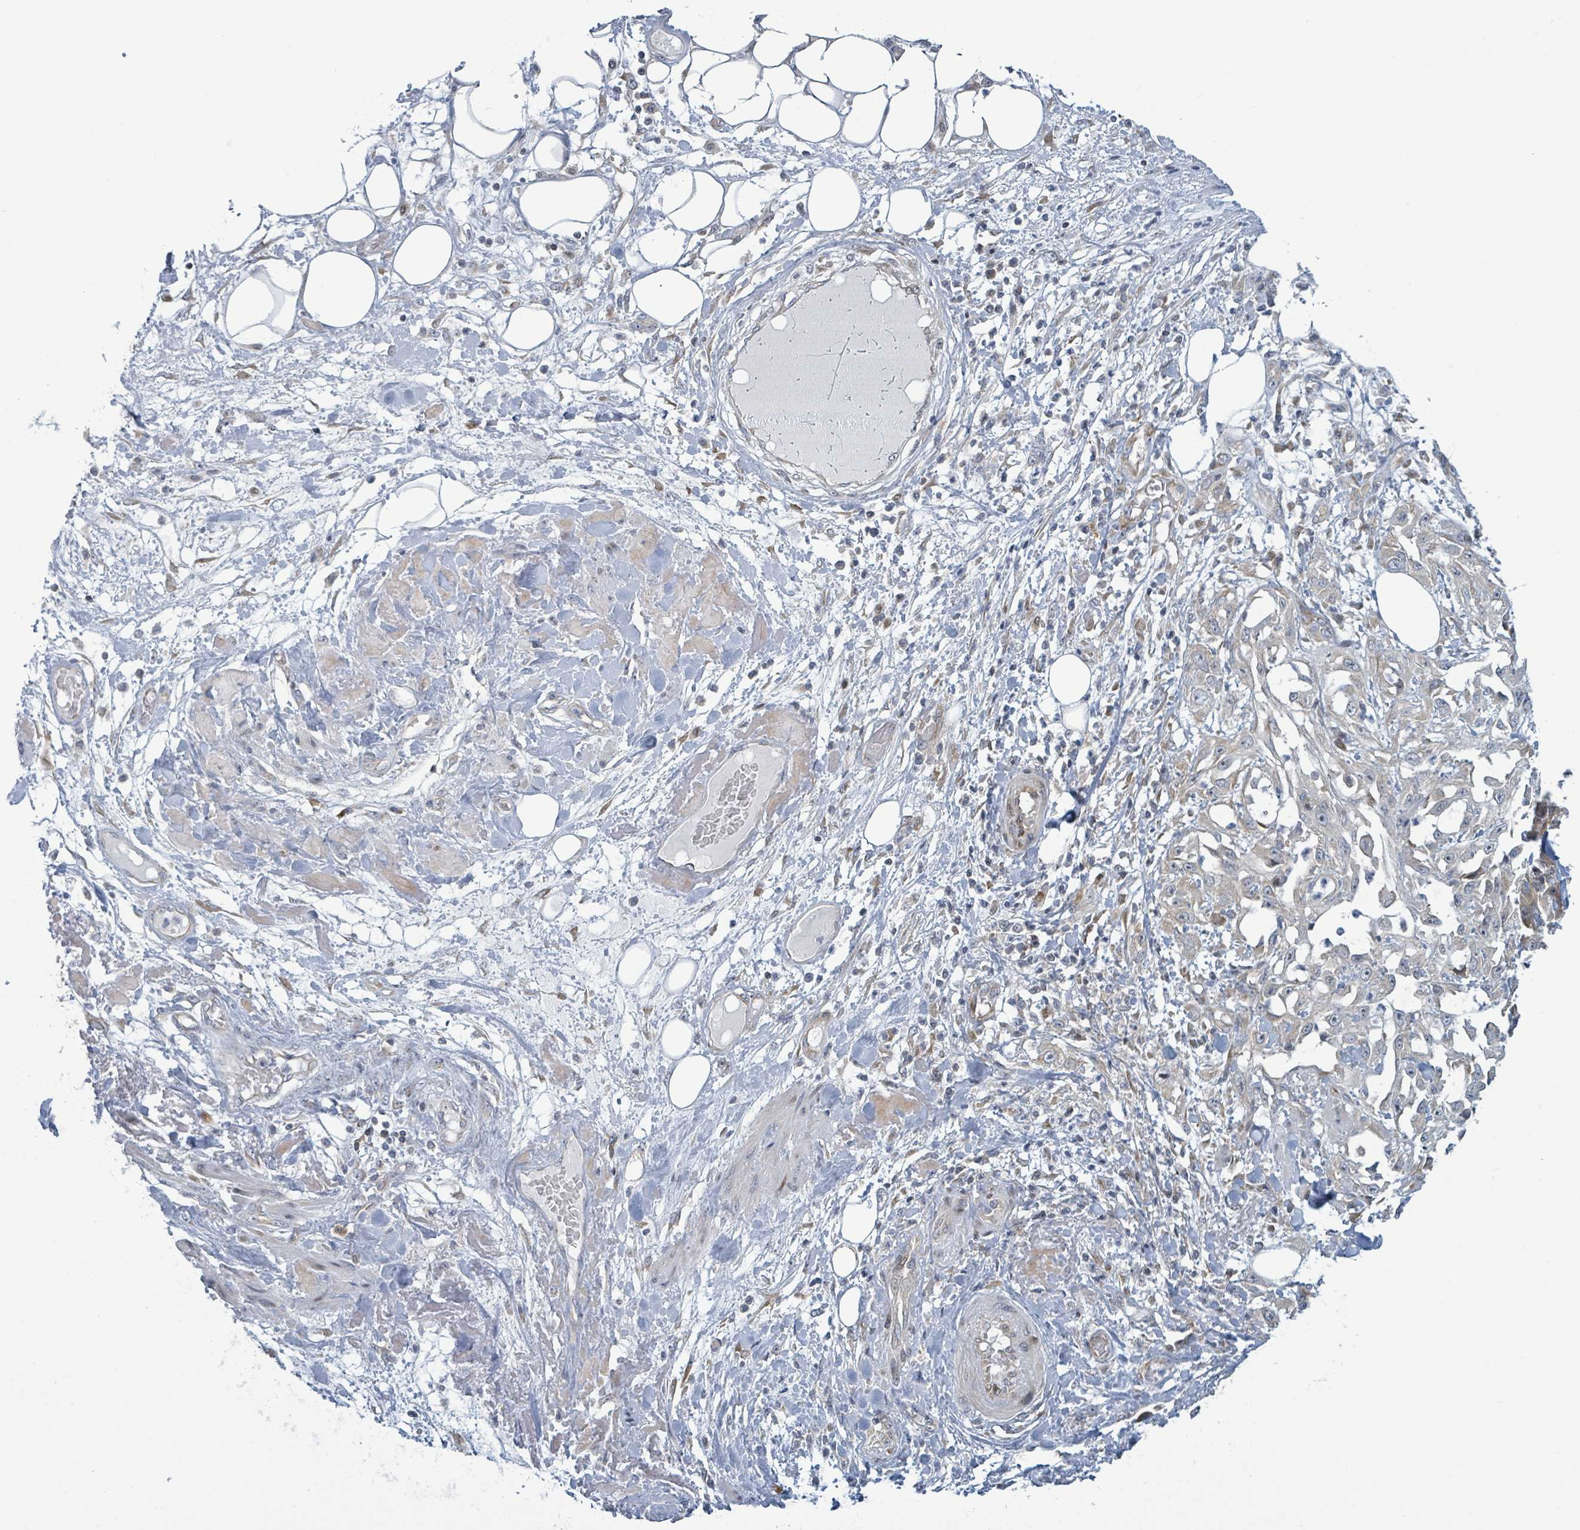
{"staining": {"intensity": "negative", "quantity": "none", "location": "none"}, "tissue": "skin cancer", "cell_type": "Tumor cells", "image_type": "cancer", "snomed": [{"axis": "morphology", "description": "Squamous cell carcinoma, NOS"}, {"axis": "morphology", "description": "Squamous cell carcinoma, metastatic, NOS"}, {"axis": "topography", "description": "Skin"}, {"axis": "topography", "description": "Lymph node"}], "caption": "A photomicrograph of skin cancer (squamous cell carcinoma) stained for a protein demonstrates no brown staining in tumor cells. (DAB immunohistochemistry (IHC), high magnification).", "gene": "RPL32", "patient": {"sex": "male", "age": 75}}